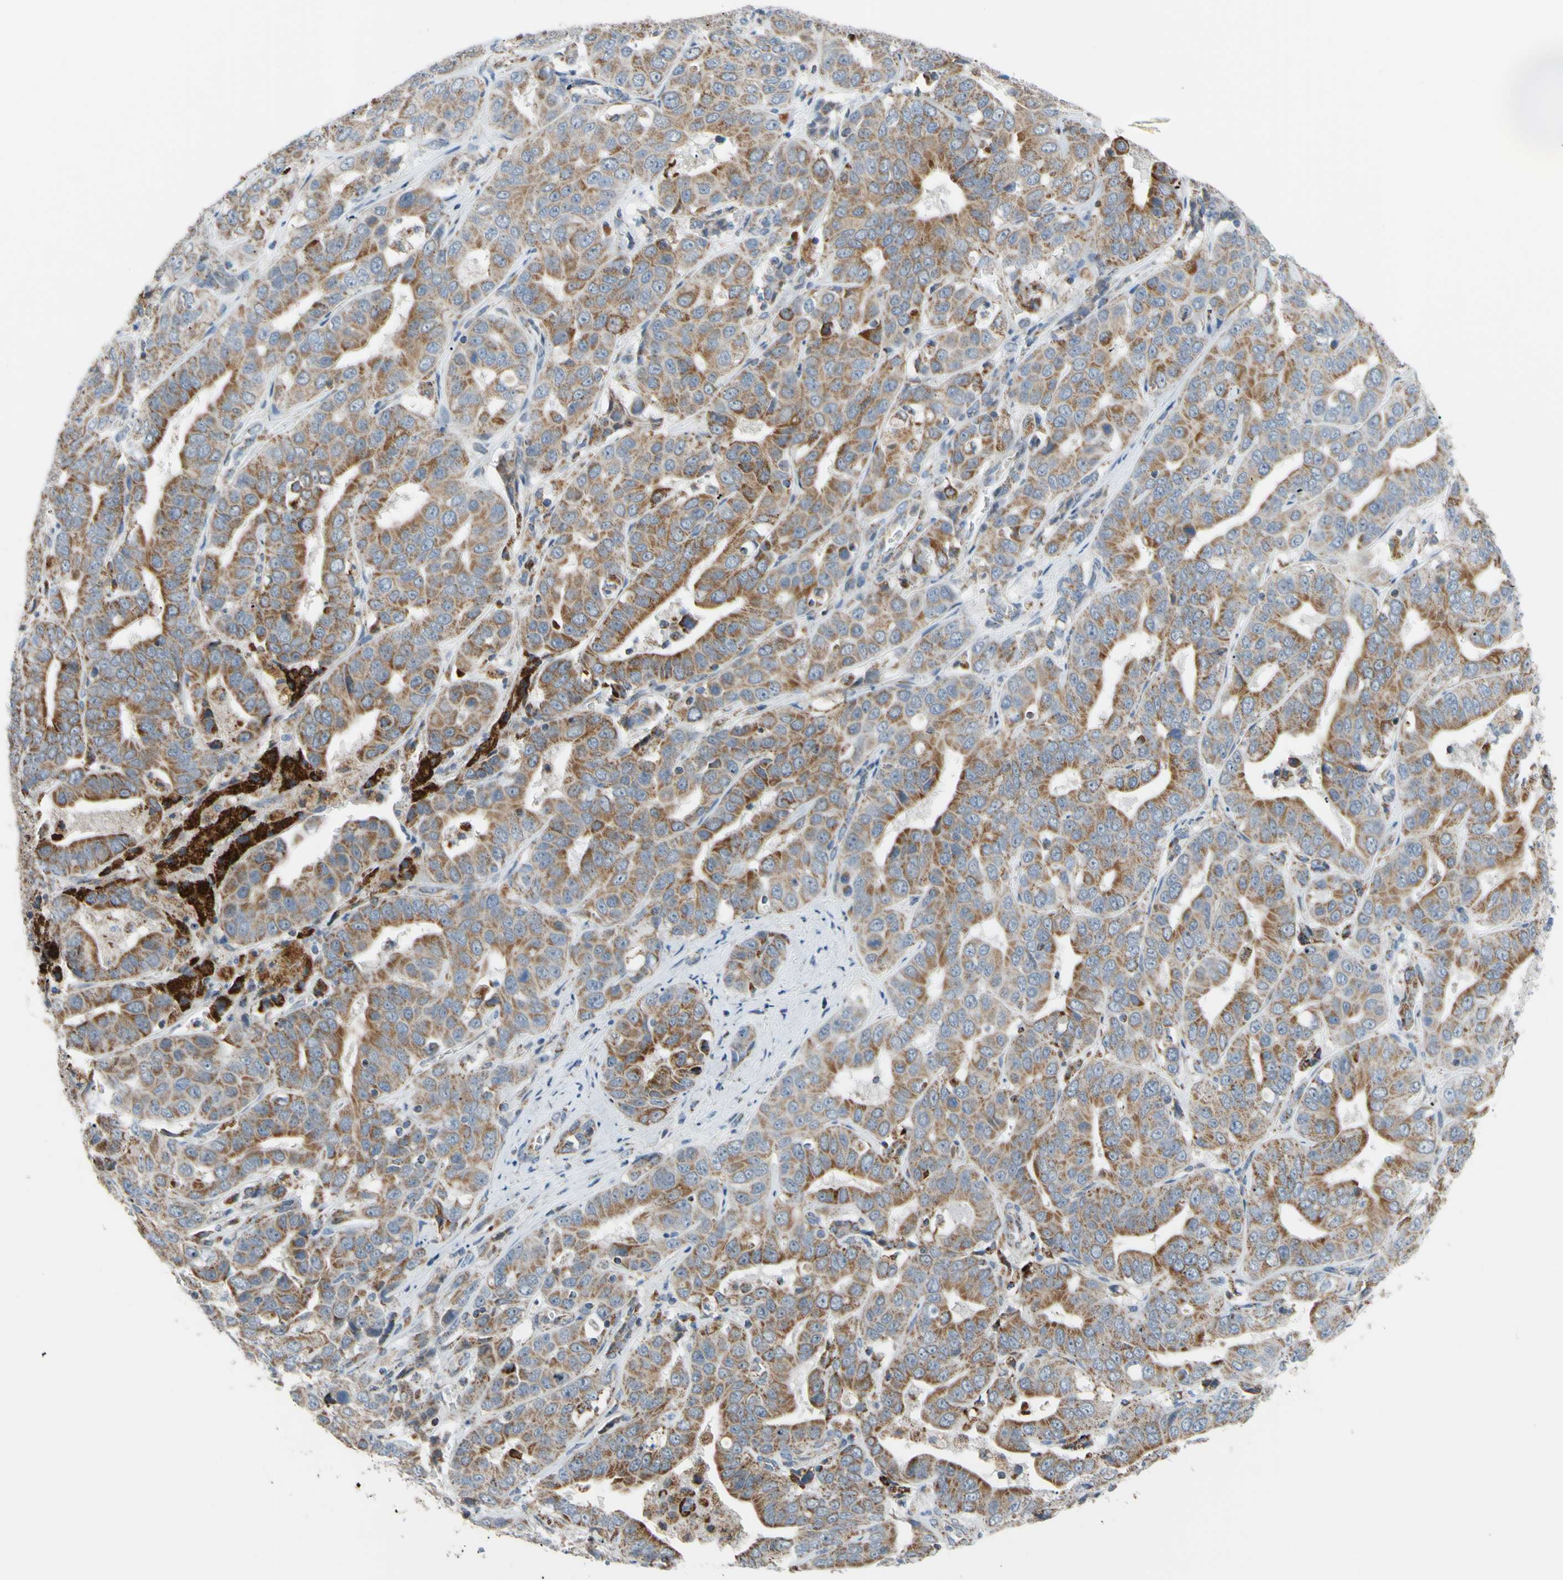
{"staining": {"intensity": "weak", "quantity": ">75%", "location": "cytoplasmic/membranous"}, "tissue": "liver cancer", "cell_type": "Tumor cells", "image_type": "cancer", "snomed": [{"axis": "morphology", "description": "Cholangiocarcinoma"}, {"axis": "topography", "description": "Liver"}], "caption": "Liver cancer stained for a protein shows weak cytoplasmic/membranous positivity in tumor cells.", "gene": "GLT8D1", "patient": {"sex": "female", "age": 52}}